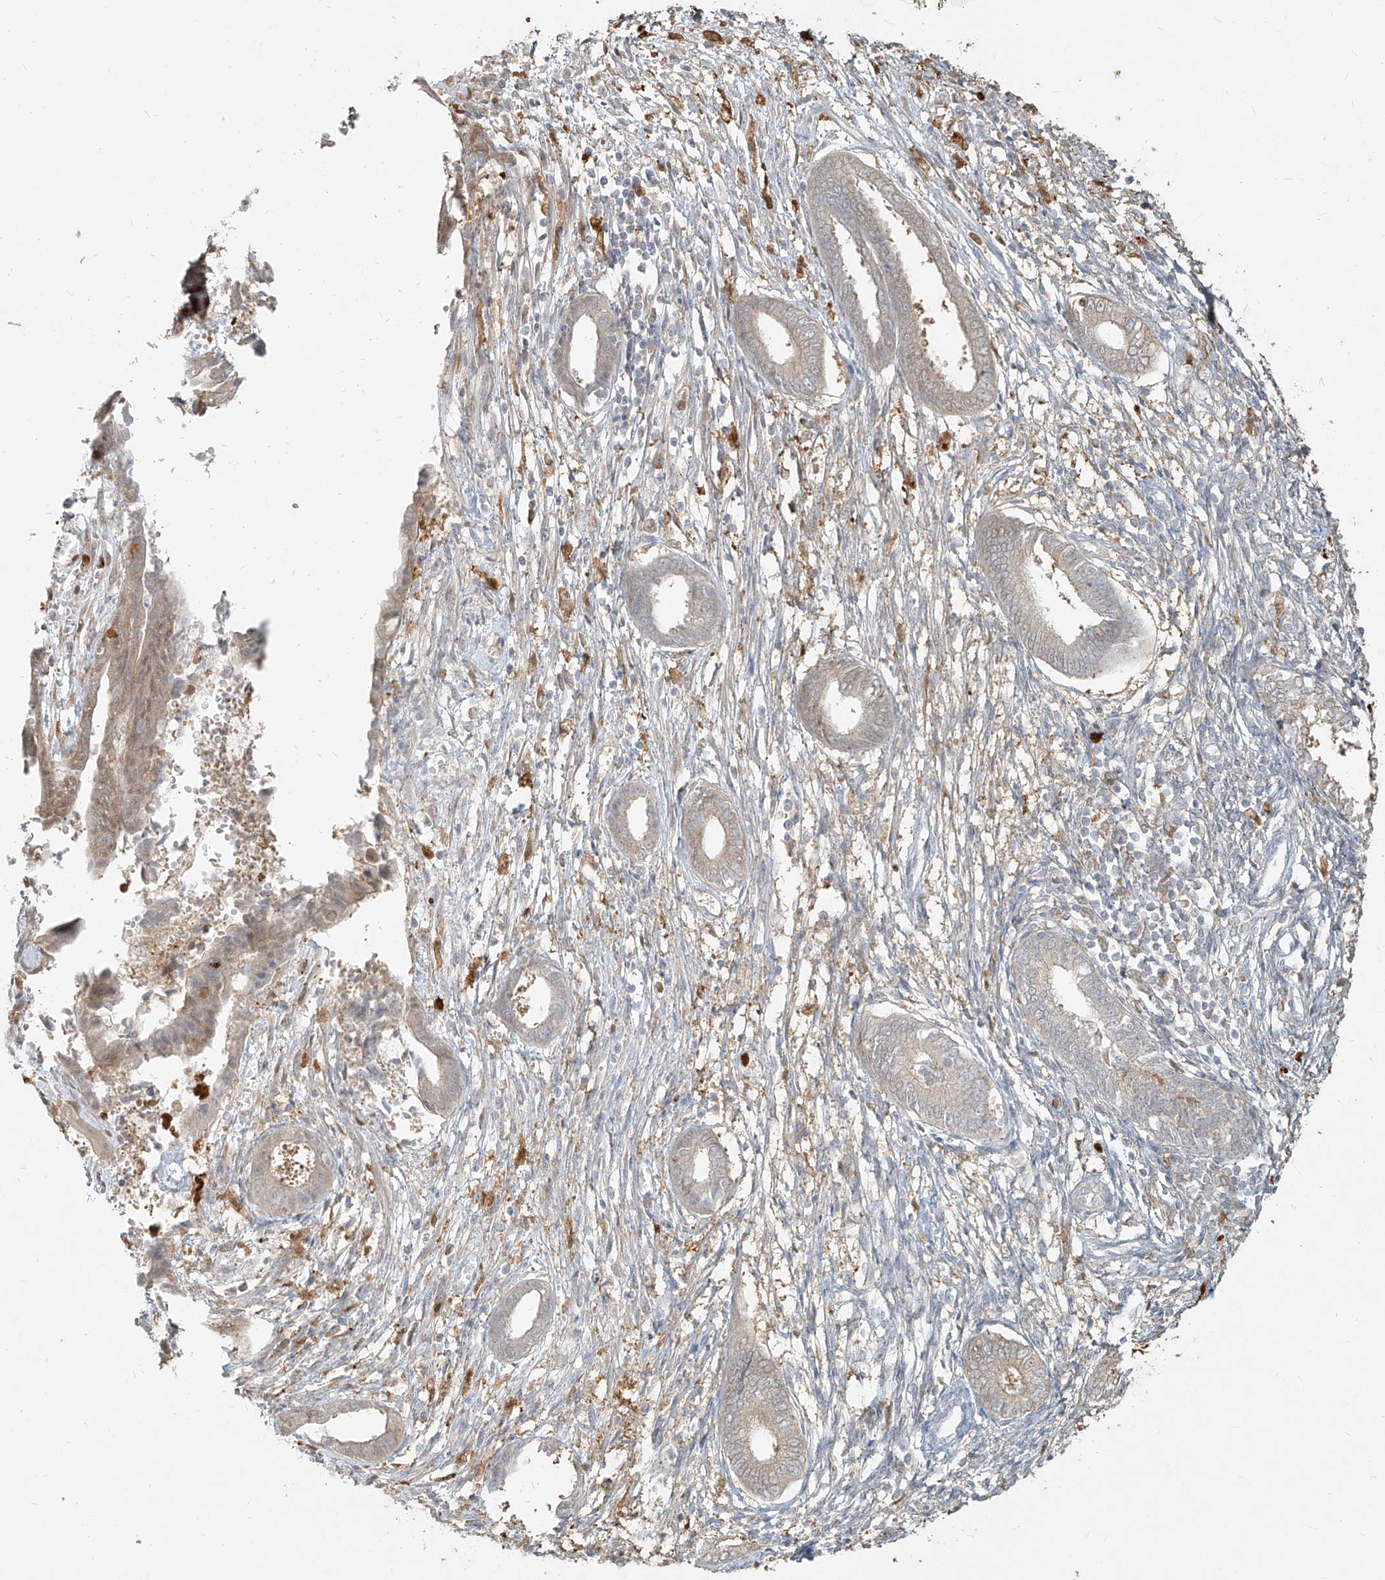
{"staining": {"intensity": "weak", "quantity": "<25%", "location": "cytoplasmic/membranous"}, "tissue": "endometrium", "cell_type": "Cells in endometrial stroma", "image_type": "normal", "snomed": [{"axis": "morphology", "description": "Normal tissue, NOS"}, {"axis": "topography", "description": "Endometrium"}], "caption": "Immunohistochemistry (IHC) photomicrograph of benign endometrium: human endometrium stained with DAB (3,3'-diaminobenzidine) exhibits no significant protein expression in cells in endometrial stroma.", "gene": "PGD", "patient": {"sex": "female", "age": 56}}